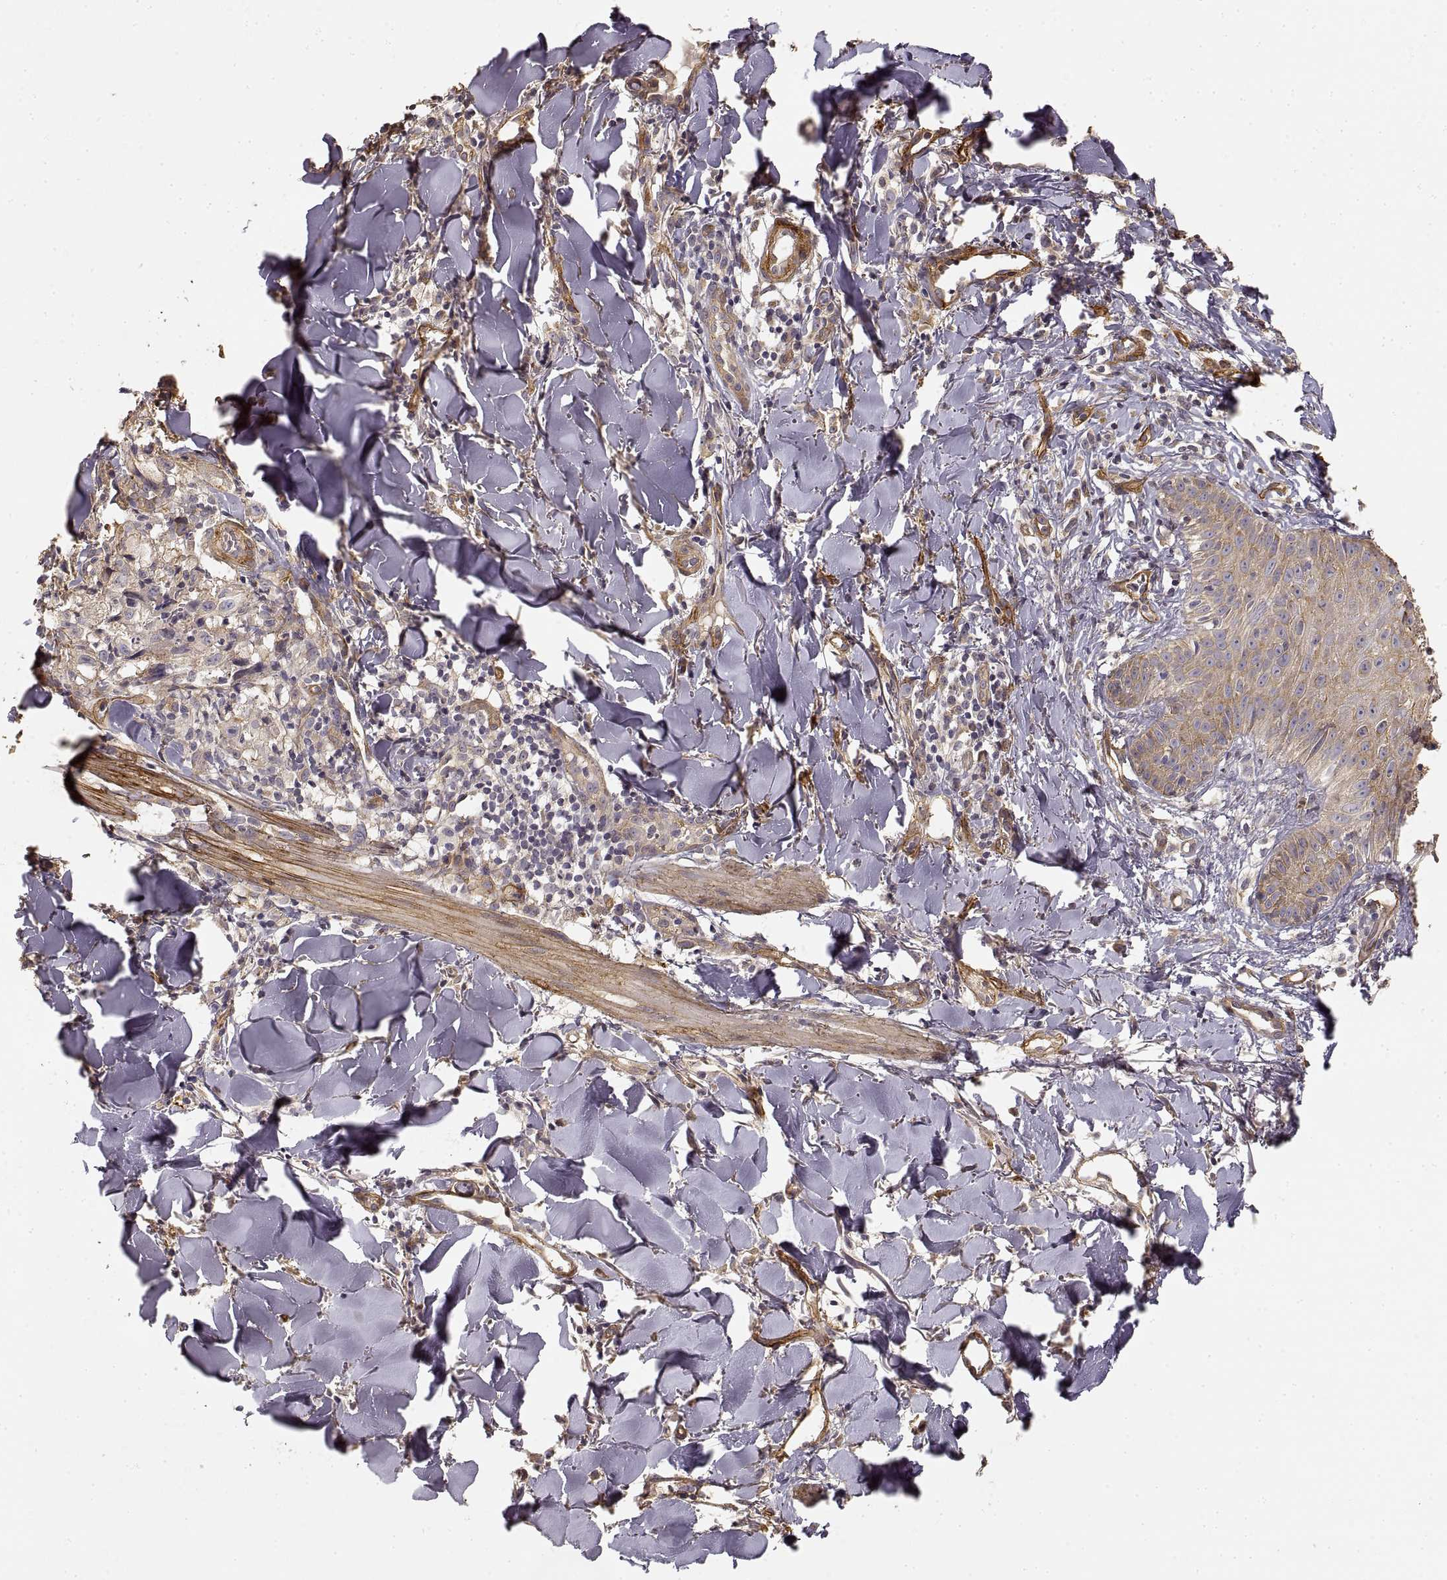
{"staining": {"intensity": "moderate", "quantity": "<25%", "location": "cytoplasmic/membranous"}, "tissue": "melanoma", "cell_type": "Tumor cells", "image_type": "cancer", "snomed": [{"axis": "morphology", "description": "Malignant melanoma, NOS"}, {"axis": "topography", "description": "Skin"}], "caption": "Immunohistochemical staining of melanoma displays low levels of moderate cytoplasmic/membranous positivity in about <25% of tumor cells.", "gene": "LAMA4", "patient": {"sex": "male", "age": 51}}